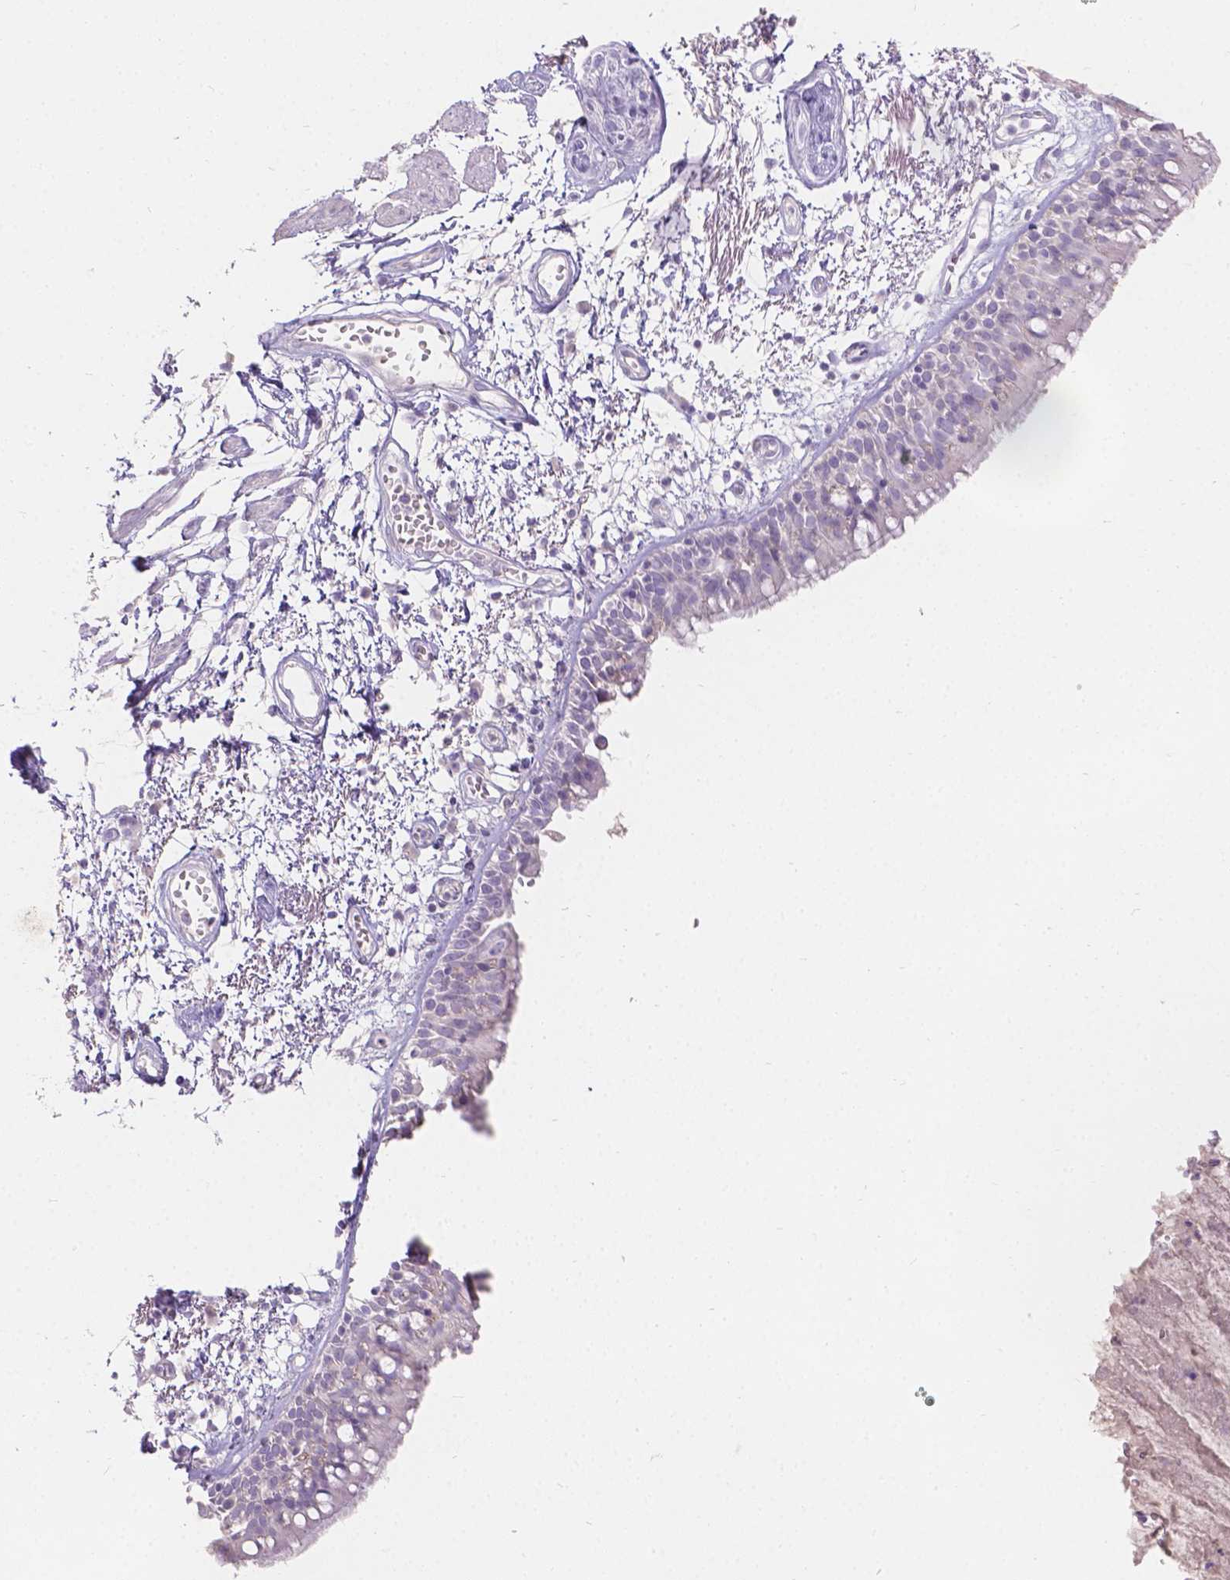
{"staining": {"intensity": "negative", "quantity": "none", "location": "none"}, "tissue": "bronchus", "cell_type": "Respiratory epithelial cells", "image_type": "normal", "snomed": [{"axis": "morphology", "description": "Normal tissue, NOS"}, {"axis": "morphology", "description": "Squamous cell carcinoma, NOS"}, {"axis": "topography", "description": "Cartilage tissue"}, {"axis": "topography", "description": "Bronchus"}, {"axis": "topography", "description": "Lung"}], "caption": "This is an immunohistochemistry (IHC) micrograph of unremarkable human bronchus. There is no staining in respiratory epithelial cells.", "gene": "HTN3", "patient": {"sex": "male", "age": 66}}